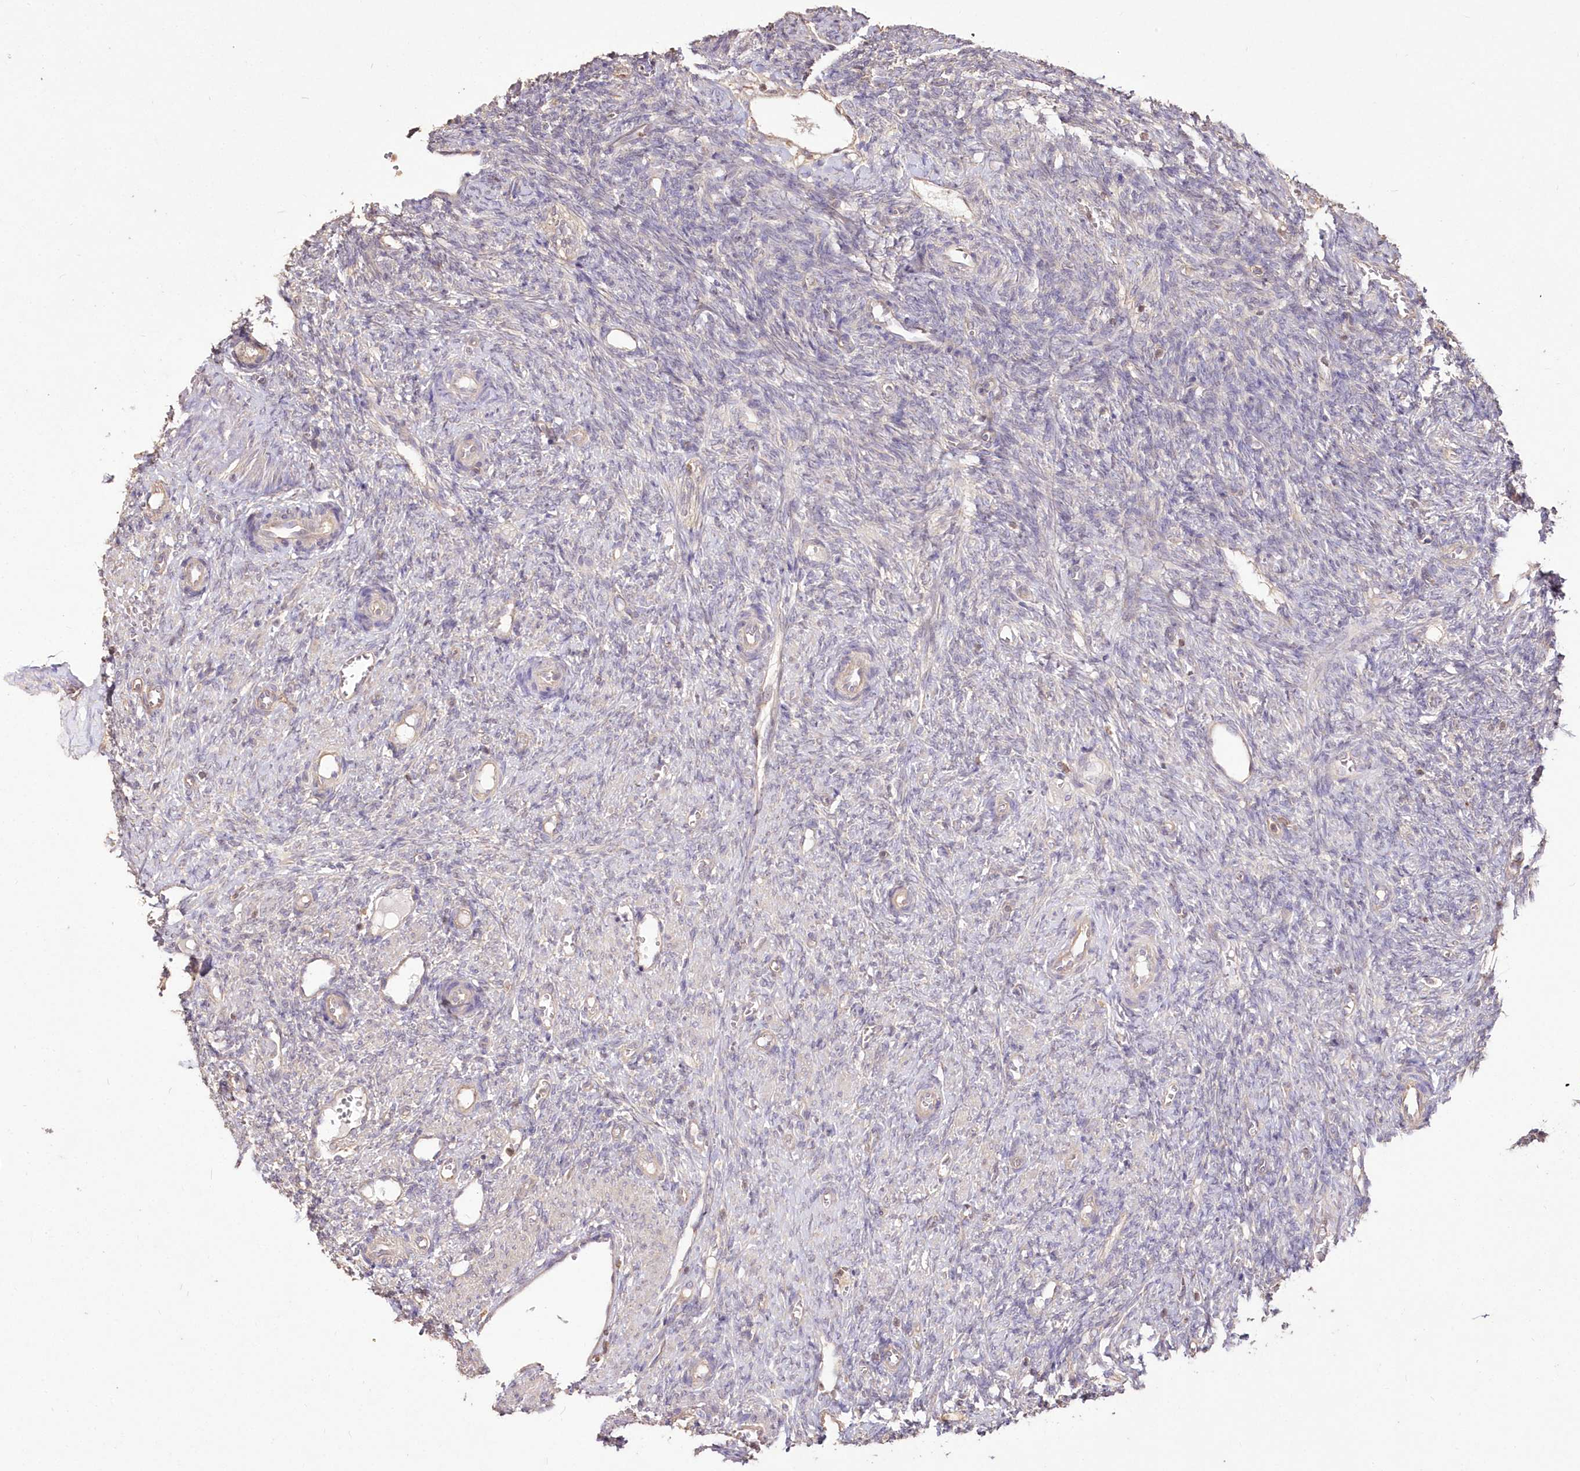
{"staining": {"intensity": "negative", "quantity": "none", "location": "none"}, "tissue": "ovary", "cell_type": "Ovarian stroma cells", "image_type": "normal", "snomed": [{"axis": "morphology", "description": "Normal tissue, NOS"}, {"axis": "topography", "description": "Ovary"}], "caption": "Ovary stained for a protein using IHC shows no expression ovarian stroma cells.", "gene": "STK17B", "patient": {"sex": "female", "age": 41}}